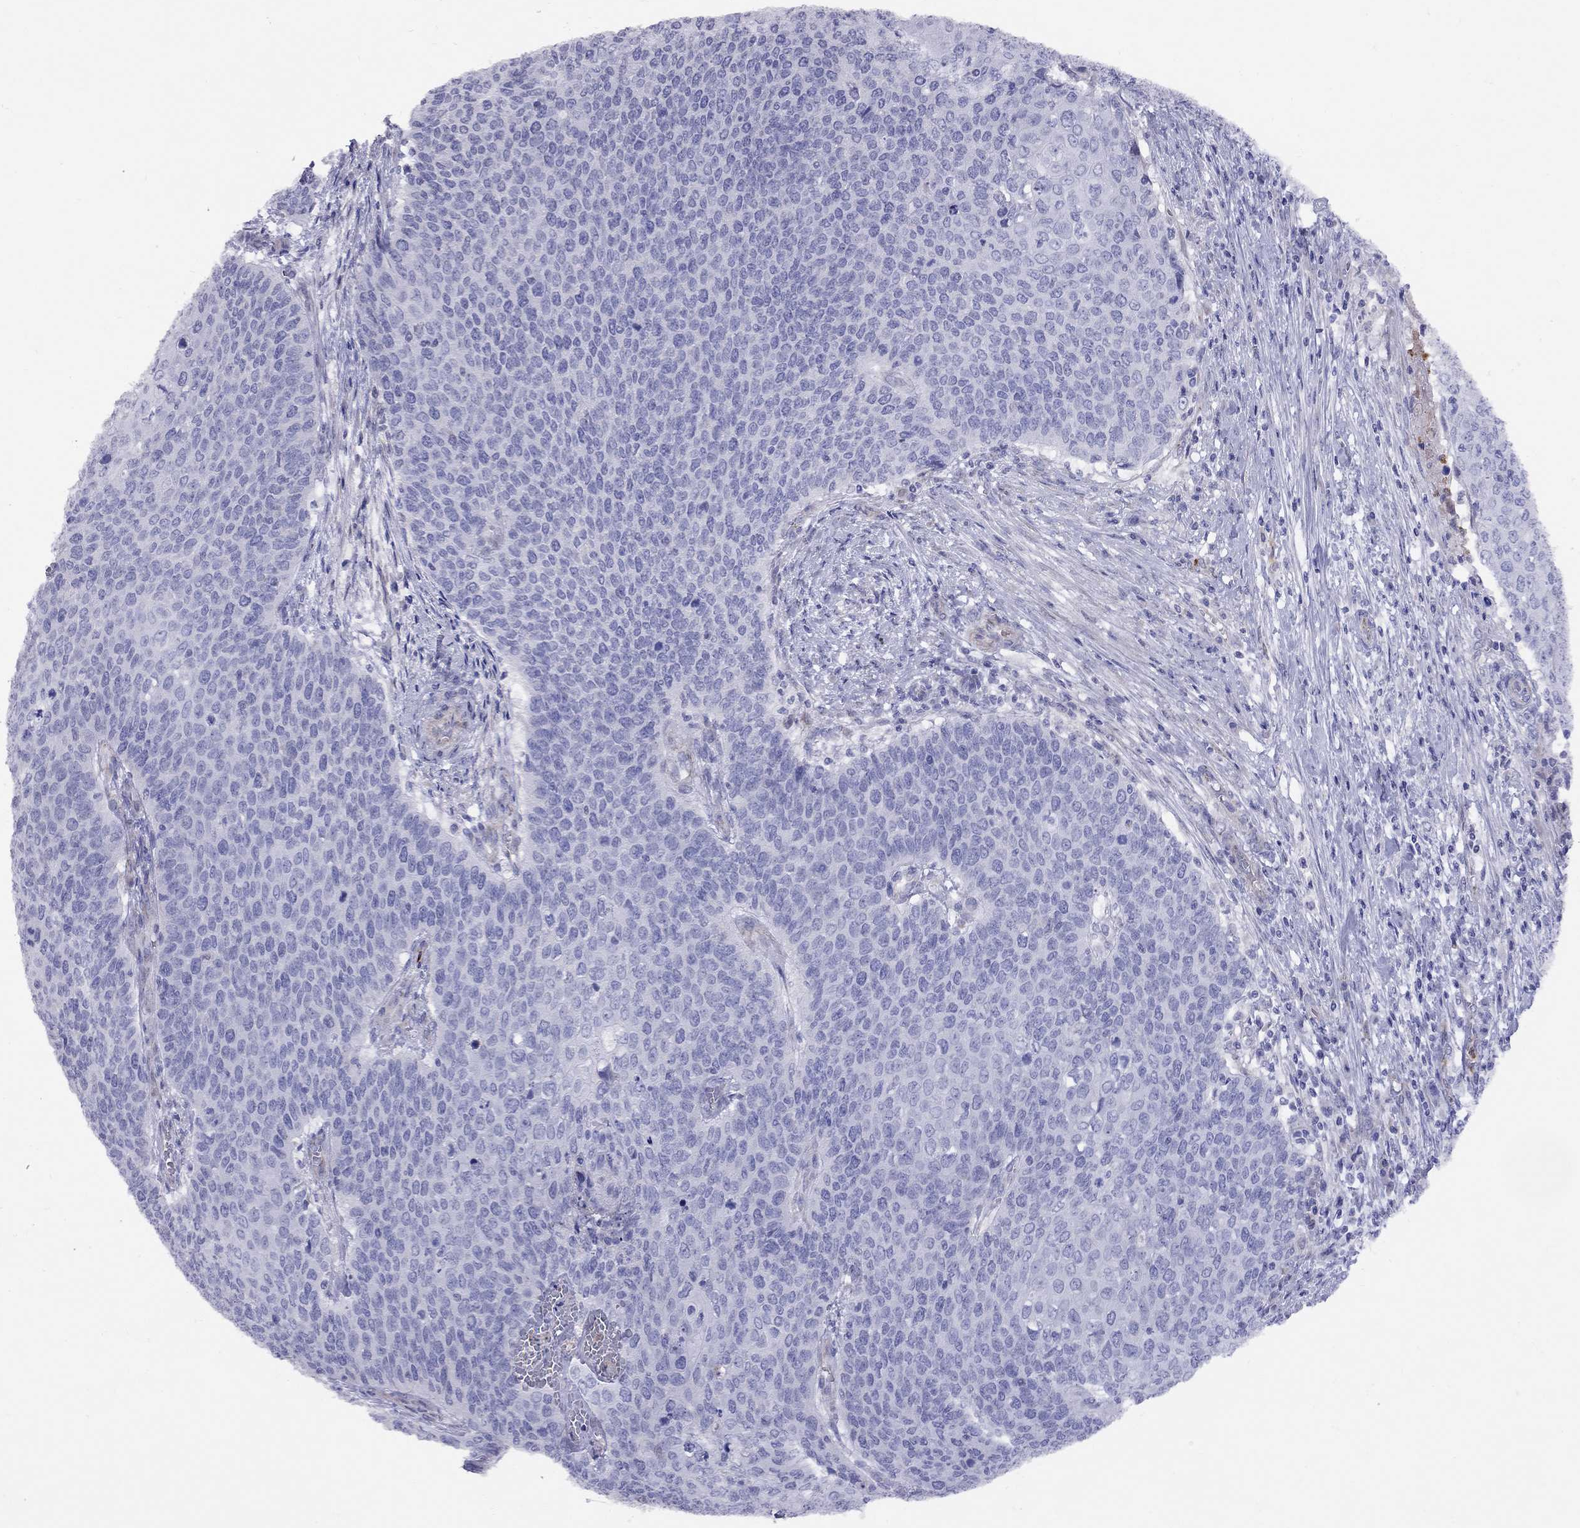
{"staining": {"intensity": "negative", "quantity": "none", "location": "none"}, "tissue": "cervical cancer", "cell_type": "Tumor cells", "image_type": "cancer", "snomed": [{"axis": "morphology", "description": "Squamous cell carcinoma, NOS"}, {"axis": "topography", "description": "Cervix"}], "caption": "Tumor cells are negative for protein expression in human cervical cancer. The staining was performed using DAB to visualize the protein expression in brown, while the nuclei were stained in blue with hematoxylin (Magnification: 20x).", "gene": "SPINT4", "patient": {"sex": "female", "age": 39}}